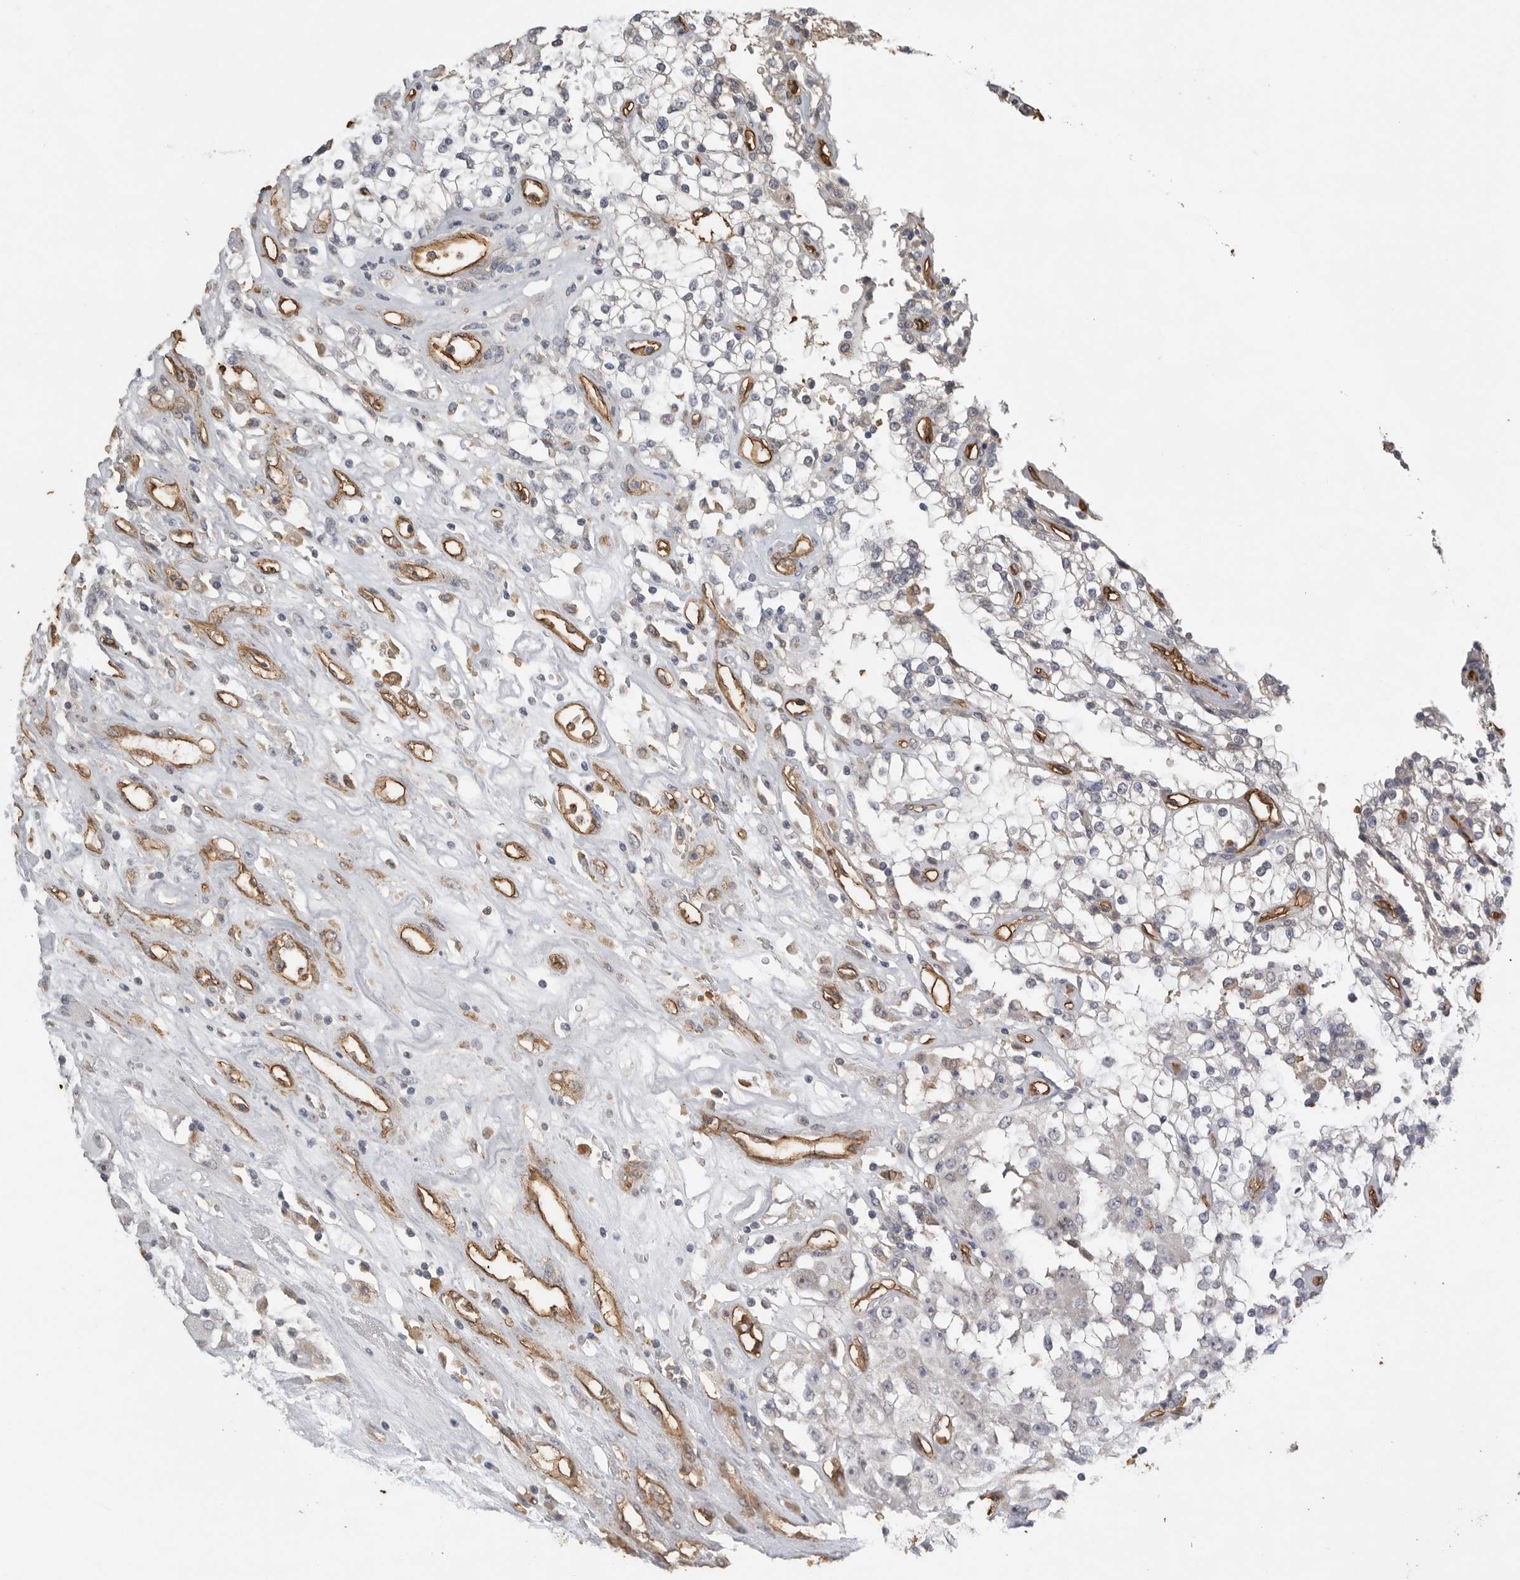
{"staining": {"intensity": "negative", "quantity": "none", "location": "none"}, "tissue": "renal cancer", "cell_type": "Tumor cells", "image_type": "cancer", "snomed": [{"axis": "morphology", "description": "Adenocarcinoma, NOS"}, {"axis": "topography", "description": "Kidney"}], "caption": "Immunohistochemical staining of renal adenocarcinoma demonstrates no significant positivity in tumor cells.", "gene": "IL27", "patient": {"sex": "female", "age": 52}}